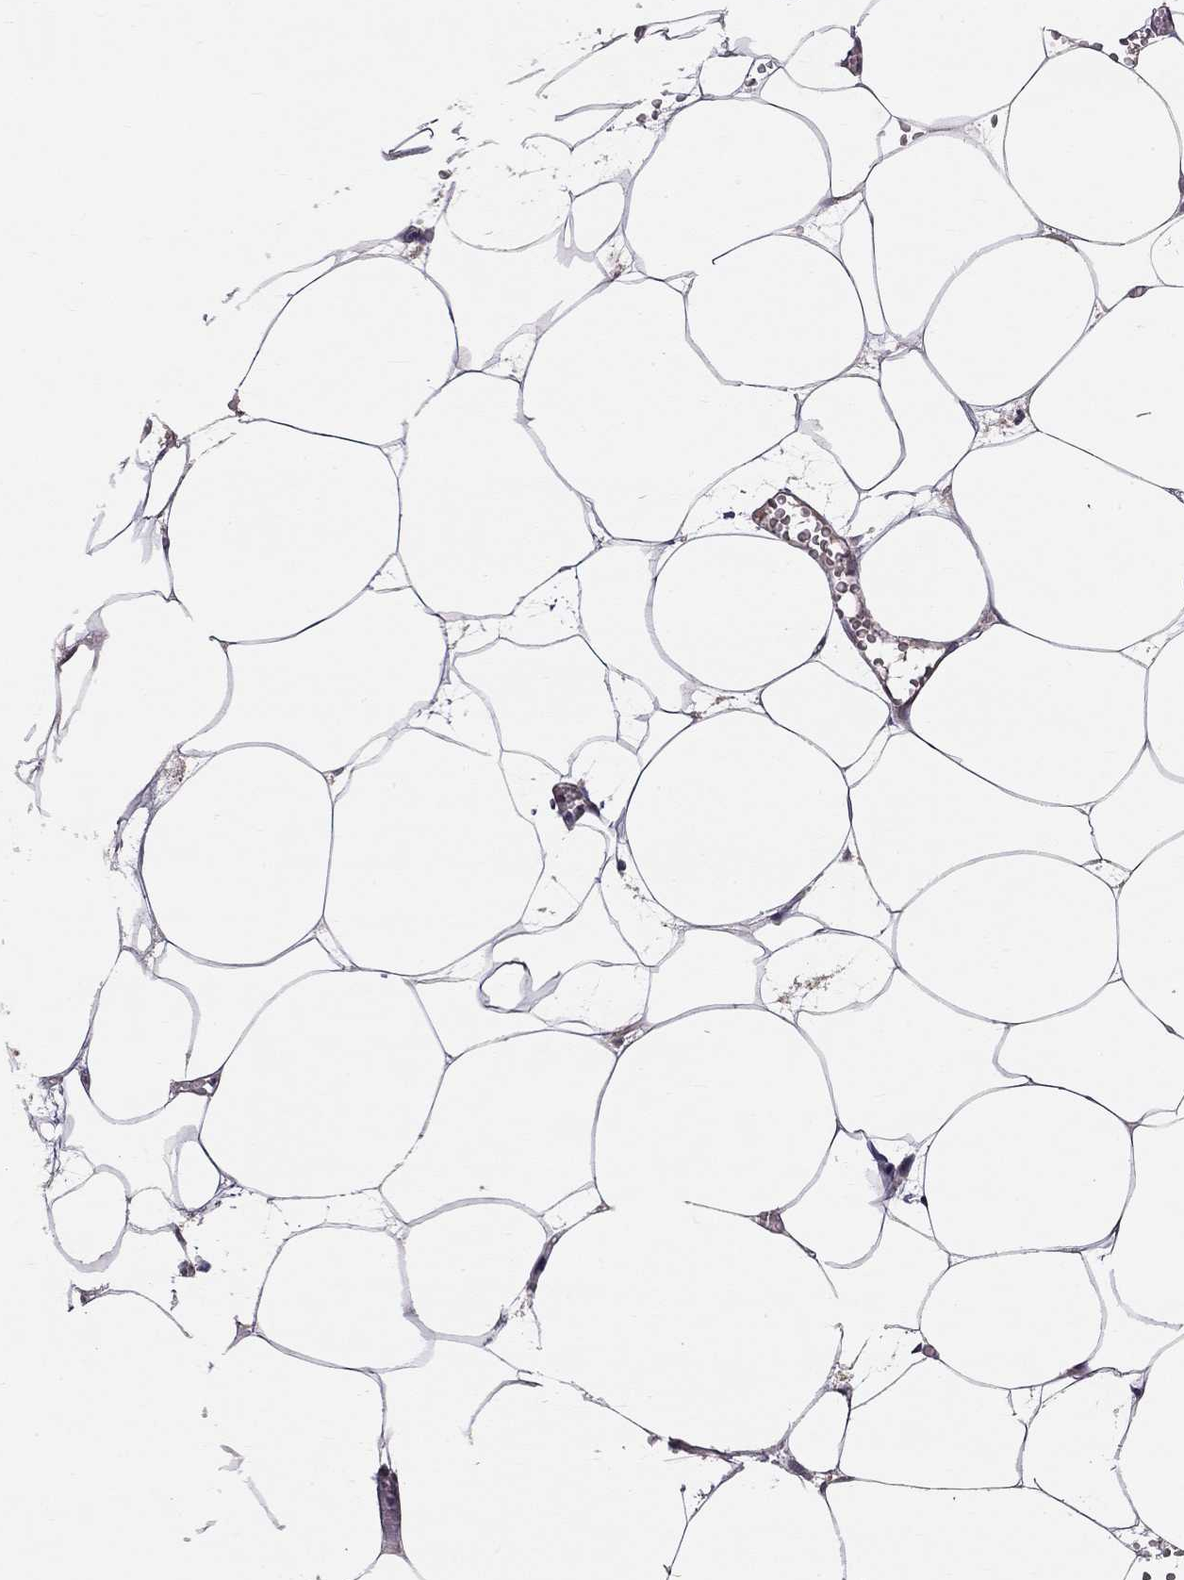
{"staining": {"intensity": "negative", "quantity": "none", "location": "none"}, "tissue": "adipose tissue", "cell_type": "Adipocytes", "image_type": "normal", "snomed": [{"axis": "morphology", "description": "Normal tissue, NOS"}, {"axis": "topography", "description": "Adipose tissue"}, {"axis": "topography", "description": "Pancreas"}, {"axis": "topography", "description": "Peripheral nerve tissue"}], "caption": "A high-resolution histopathology image shows immunohistochemistry staining of normal adipose tissue, which demonstrates no significant positivity in adipocytes.", "gene": "GJB4", "patient": {"sex": "female", "age": 58}}